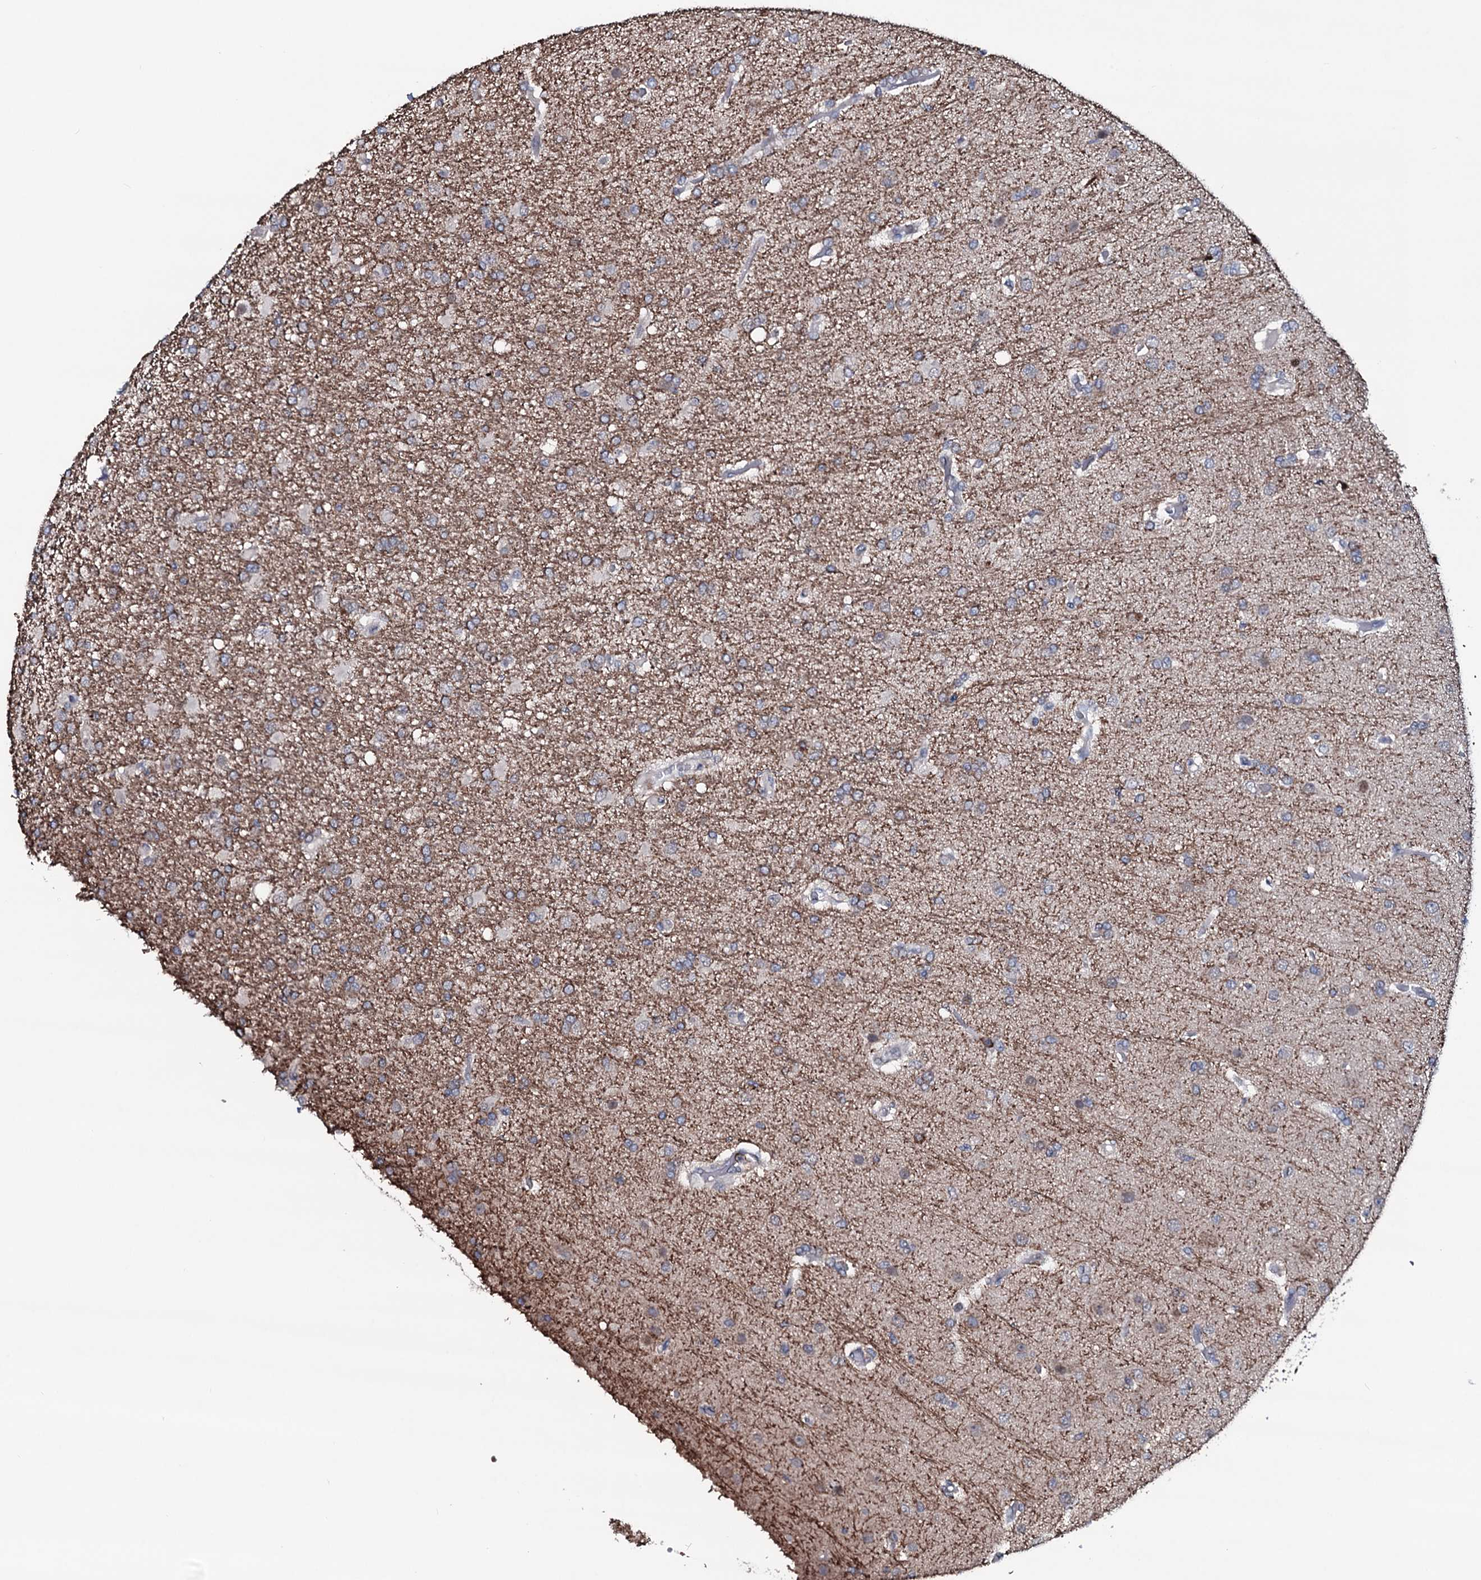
{"staining": {"intensity": "moderate", "quantity": "25%-75%", "location": "cytoplasmic/membranous"}, "tissue": "glioma", "cell_type": "Tumor cells", "image_type": "cancer", "snomed": [{"axis": "morphology", "description": "Glioma, malignant, High grade"}, {"axis": "topography", "description": "Brain"}], "caption": "Immunohistochemical staining of human high-grade glioma (malignant) reveals medium levels of moderate cytoplasmic/membranous protein positivity in about 25%-75% of tumor cells.", "gene": "OGFOD2", "patient": {"sex": "female", "age": 74}}